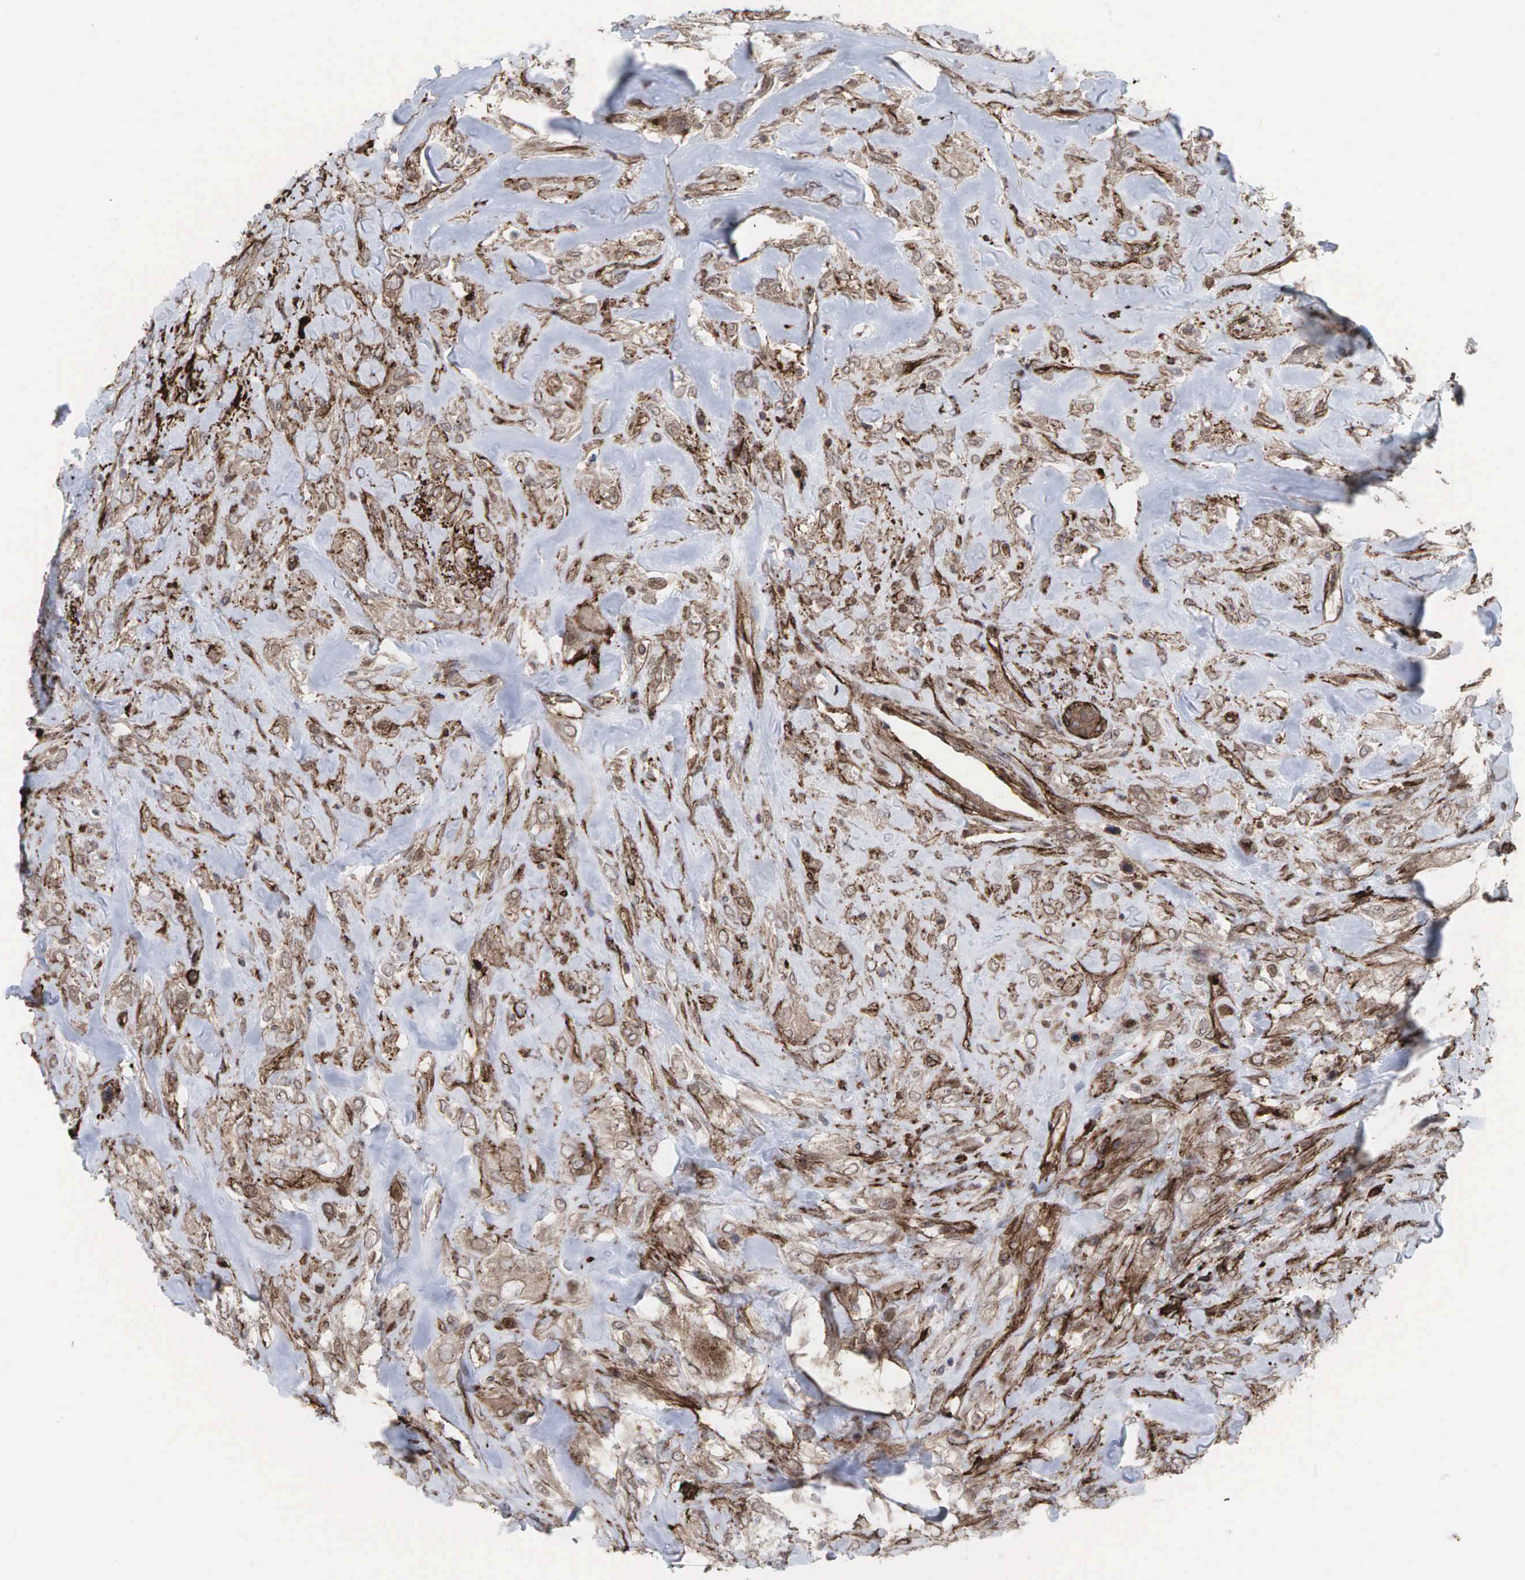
{"staining": {"intensity": "weak", "quantity": ">75%", "location": "cytoplasmic/membranous"}, "tissue": "breast cancer", "cell_type": "Tumor cells", "image_type": "cancer", "snomed": [{"axis": "morphology", "description": "Neoplasm, malignant, NOS"}, {"axis": "topography", "description": "Breast"}], "caption": "Breast malignant neoplasm was stained to show a protein in brown. There is low levels of weak cytoplasmic/membranous expression in approximately >75% of tumor cells.", "gene": "GPRASP1", "patient": {"sex": "female", "age": 50}}